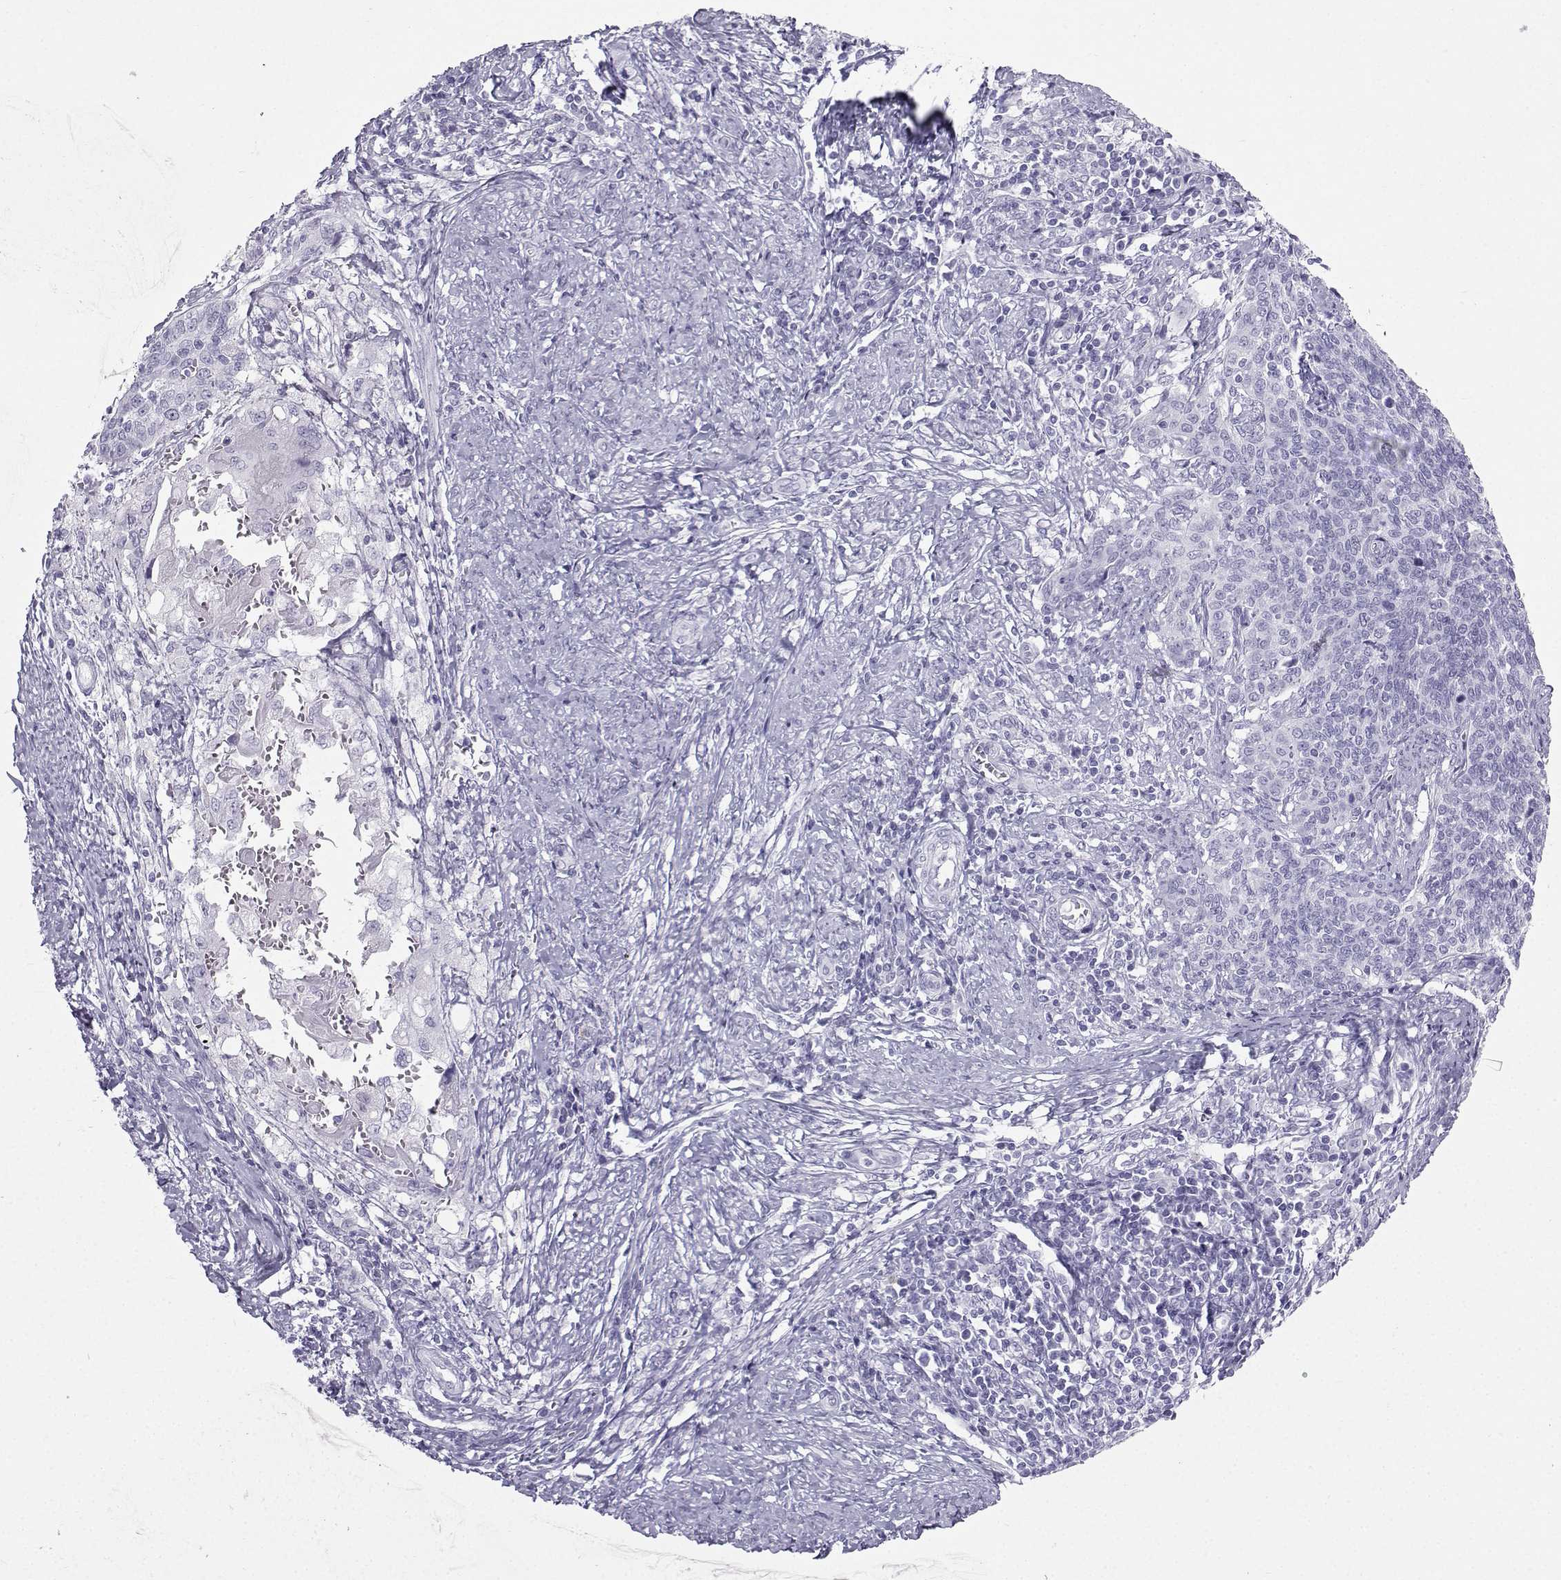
{"staining": {"intensity": "negative", "quantity": "none", "location": "none"}, "tissue": "cervical cancer", "cell_type": "Tumor cells", "image_type": "cancer", "snomed": [{"axis": "morphology", "description": "Squamous cell carcinoma, NOS"}, {"axis": "topography", "description": "Cervix"}], "caption": "This is a photomicrograph of IHC staining of squamous cell carcinoma (cervical), which shows no positivity in tumor cells.", "gene": "IQCD", "patient": {"sex": "female", "age": 39}}